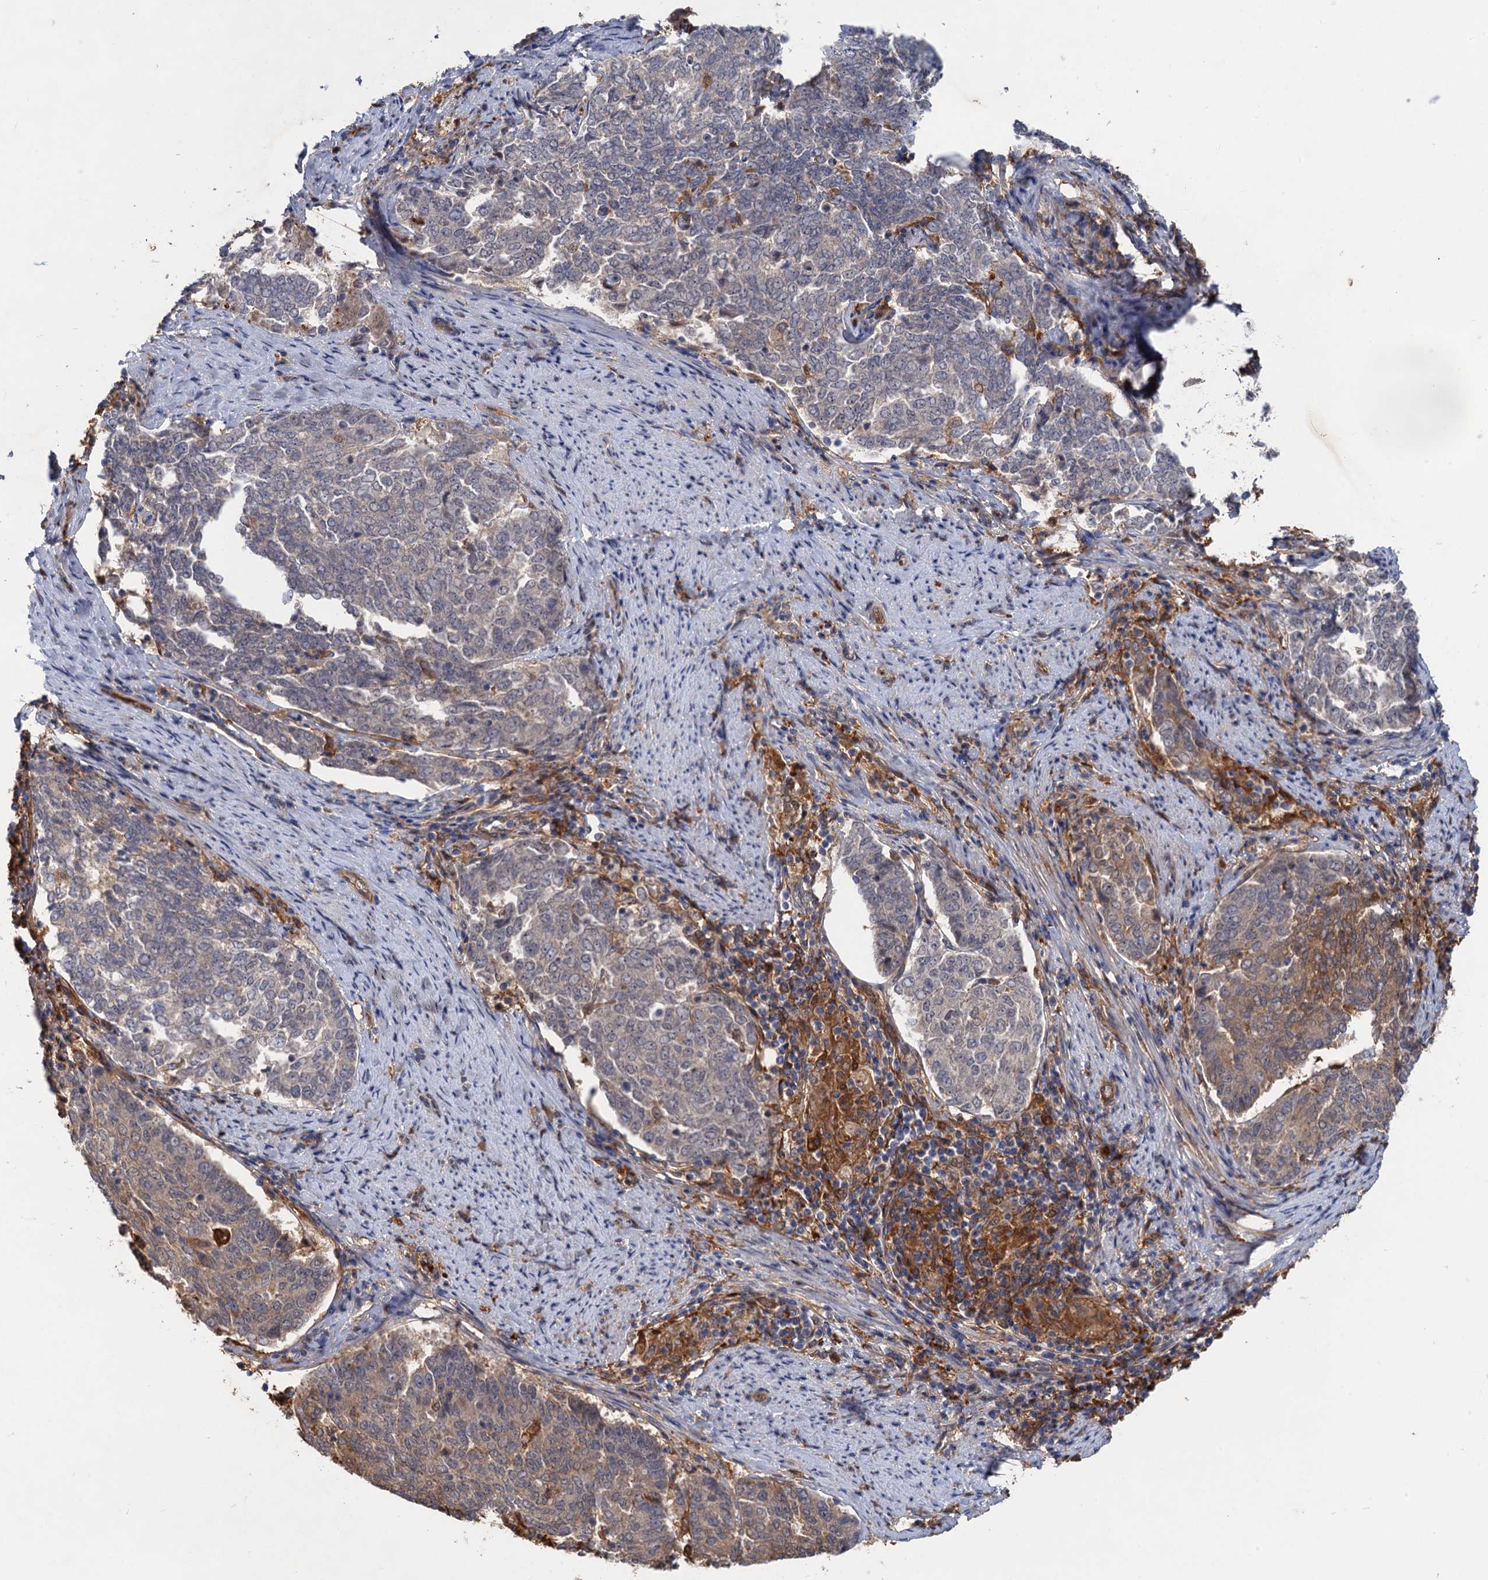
{"staining": {"intensity": "weak", "quantity": "<25%", "location": "cytoplasmic/membranous"}, "tissue": "endometrial cancer", "cell_type": "Tumor cells", "image_type": "cancer", "snomed": [{"axis": "morphology", "description": "Adenocarcinoma, NOS"}, {"axis": "topography", "description": "Endometrium"}], "caption": "IHC photomicrograph of human endometrial adenocarcinoma stained for a protein (brown), which demonstrates no staining in tumor cells.", "gene": "NEK8", "patient": {"sex": "female", "age": 80}}